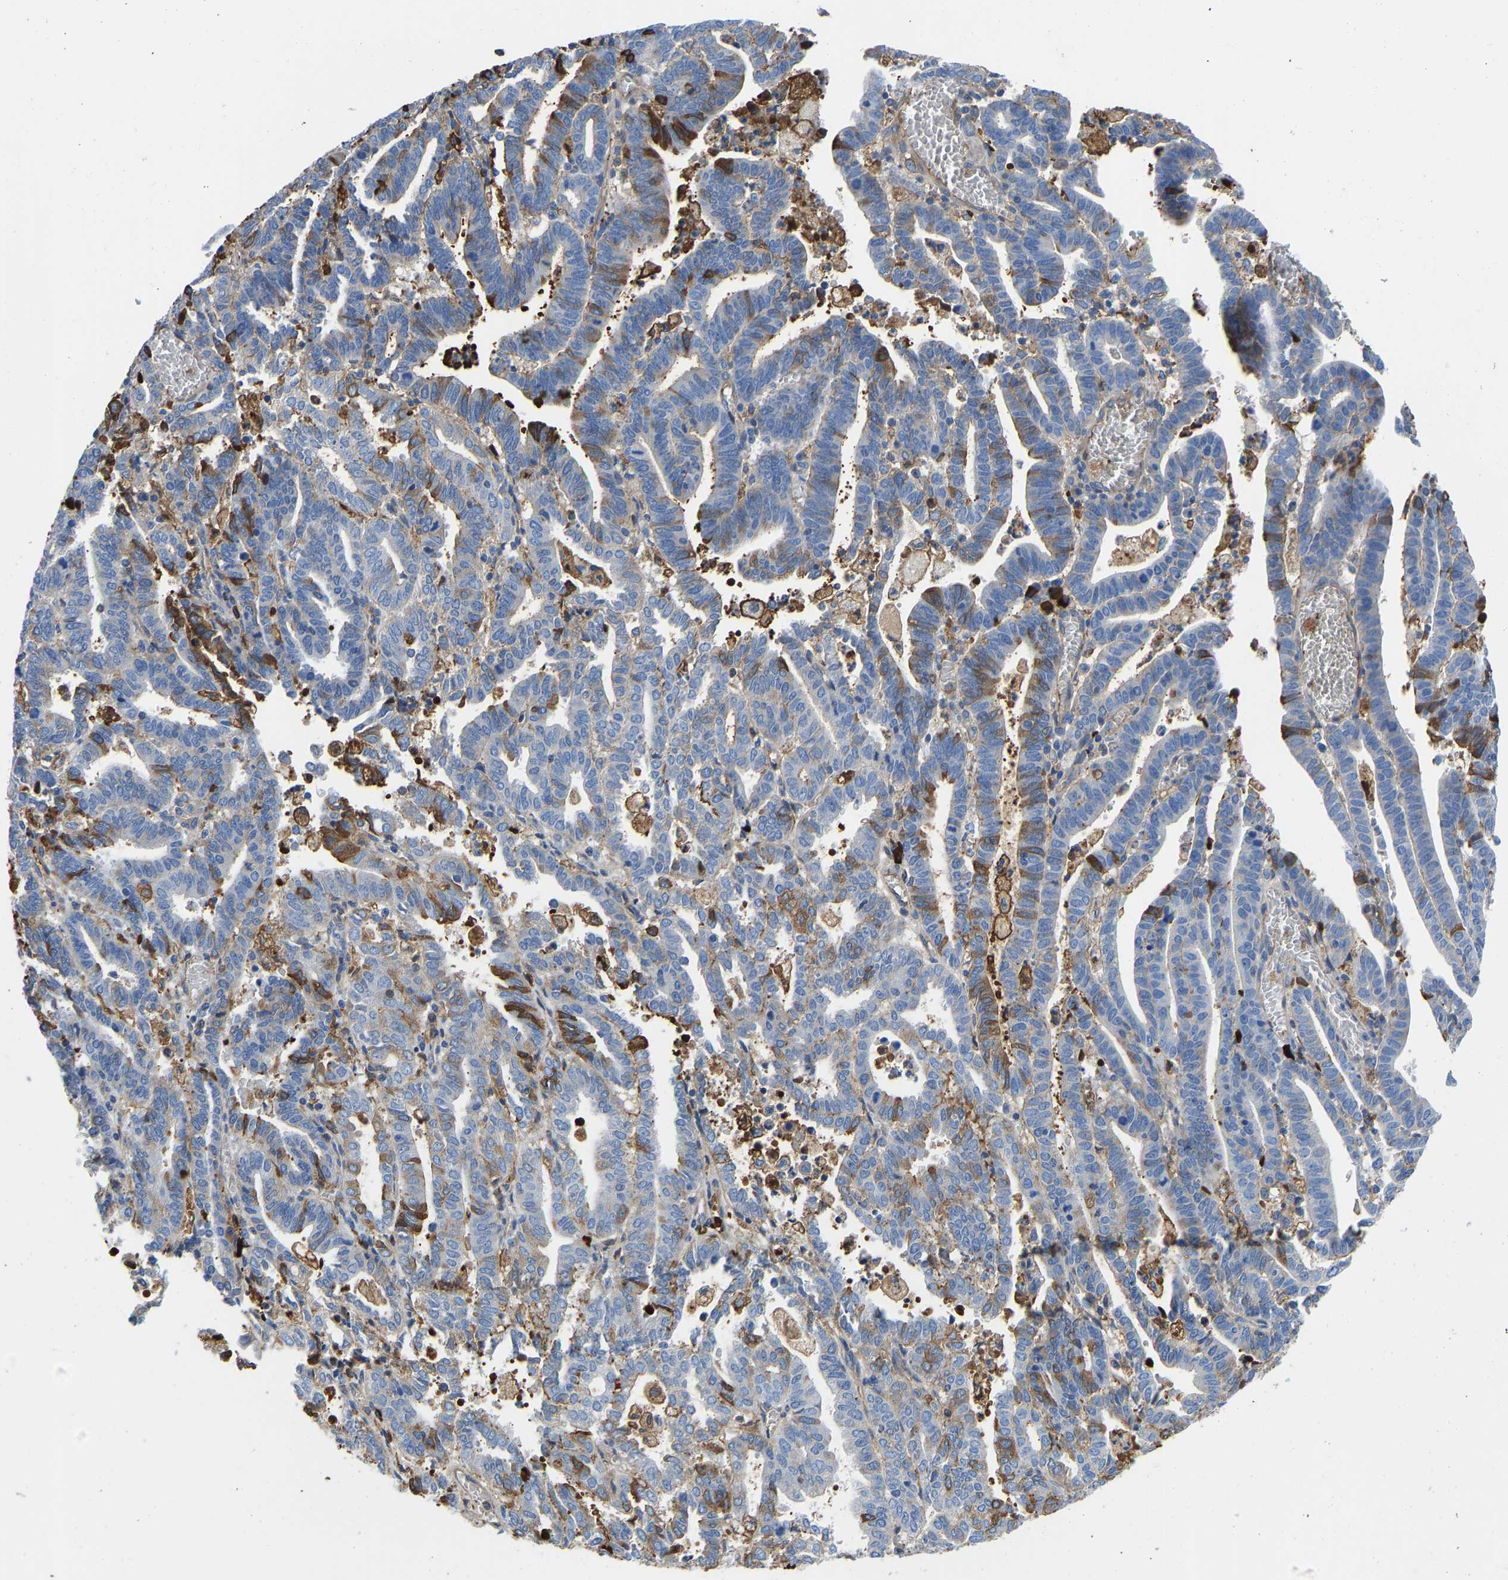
{"staining": {"intensity": "moderate", "quantity": "<25%", "location": "cytoplasmic/membranous"}, "tissue": "endometrial cancer", "cell_type": "Tumor cells", "image_type": "cancer", "snomed": [{"axis": "morphology", "description": "Adenocarcinoma, NOS"}, {"axis": "topography", "description": "Uterus"}], "caption": "Human endometrial cancer stained with a protein marker demonstrates moderate staining in tumor cells.", "gene": "HSPG2", "patient": {"sex": "female", "age": 83}}